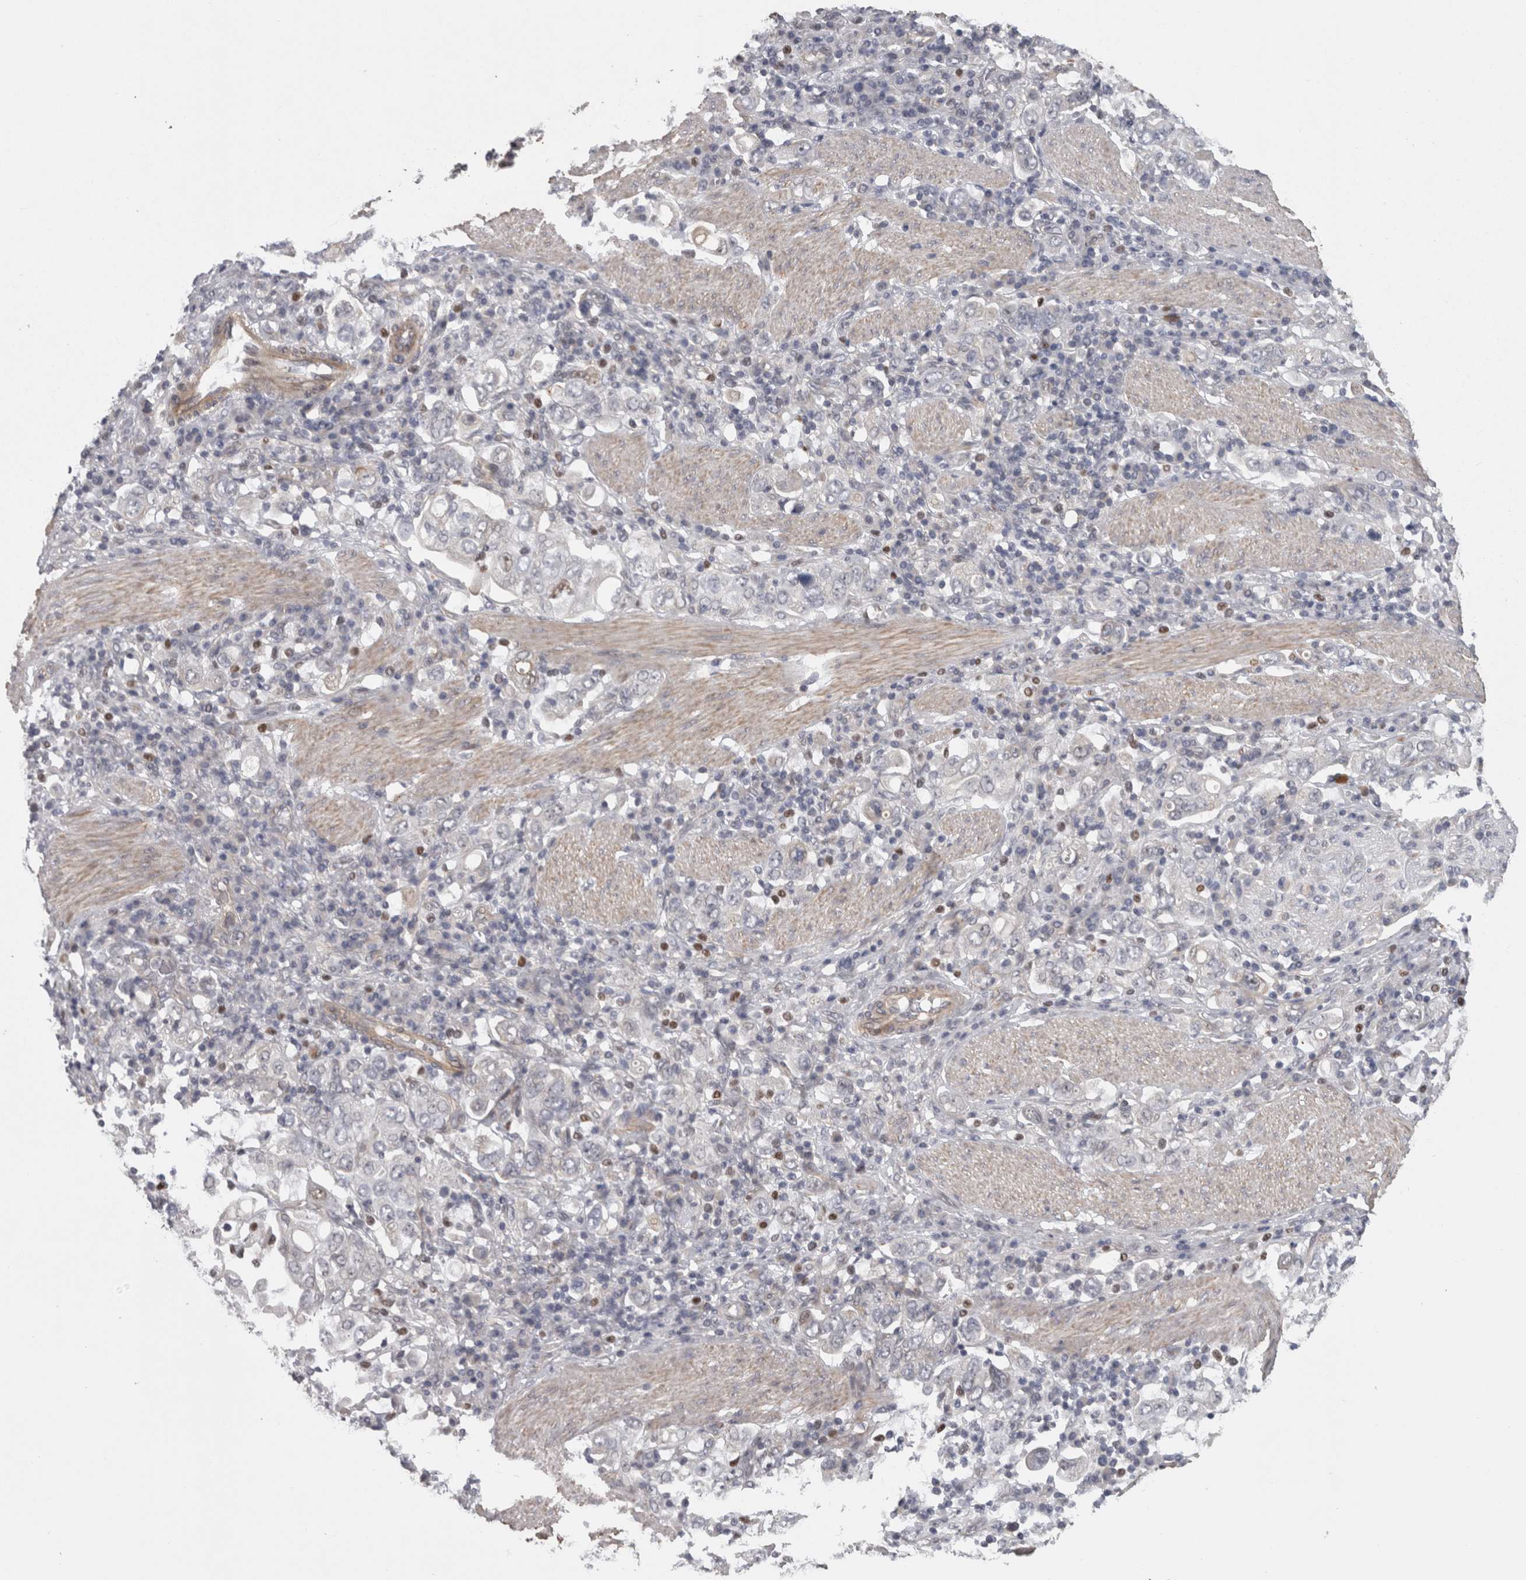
{"staining": {"intensity": "negative", "quantity": "none", "location": "none"}, "tissue": "stomach cancer", "cell_type": "Tumor cells", "image_type": "cancer", "snomed": [{"axis": "morphology", "description": "Adenocarcinoma, NOS"}, {"axis": "topography", "description": "Stomach, upper"}], "caption": "This image is of adenocarcinoma (stomach) stained with immunohistochemistry to label a protein in brown with the nuclei are counter-stained blue. There is no expression in tumor cells. Nuclei are stained in blue.", "gene": "RMDN1", "patient": {"sex": "male", "age": 62}}